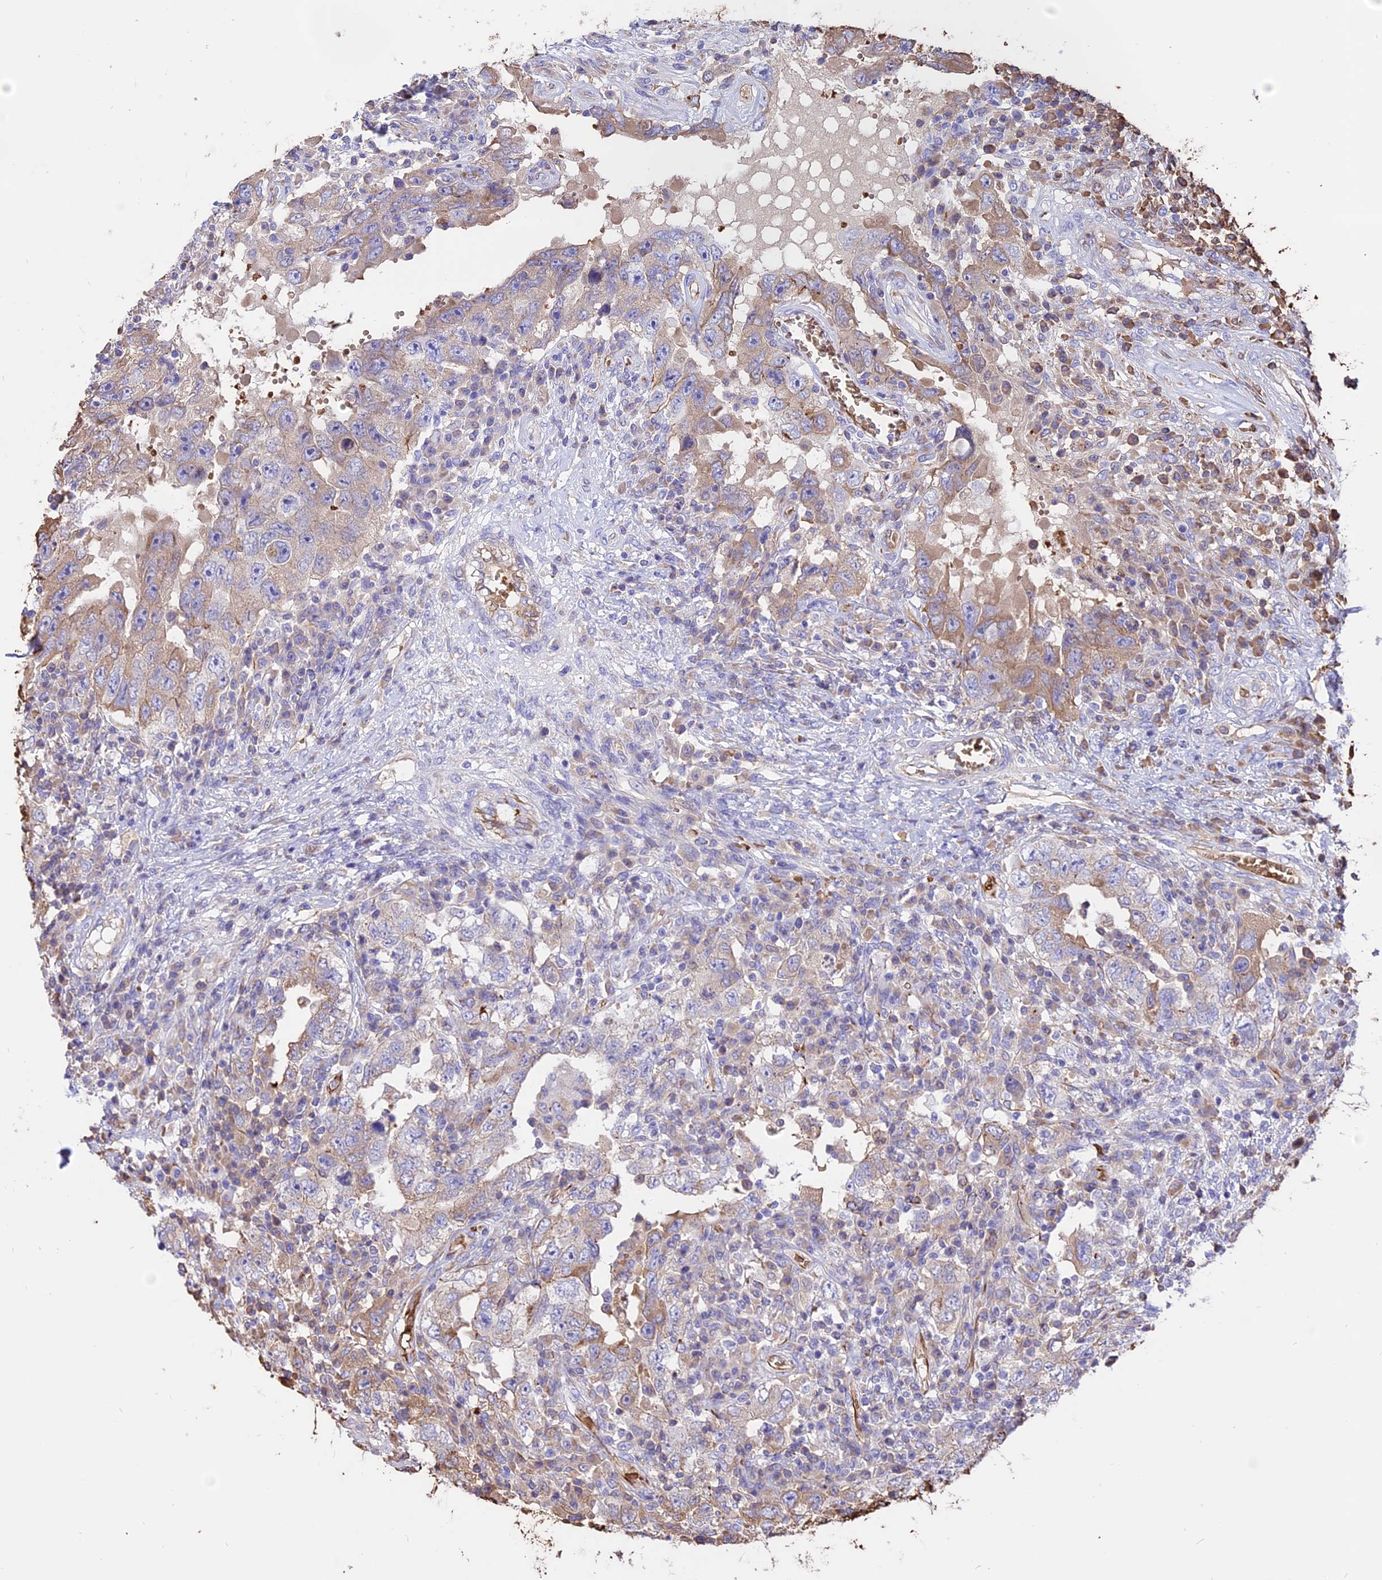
{"staining": {"intensity": "weak", "quantity": "<25%", "location": "cytoplasmic/membranous"}, "tissue": "testis cancer", "cell_type": "Tumor cells", "image_type": "cancer", "snomed": [{"axis": "morphology", "description": "Carcinoma, Embryonal, NOS"}, {"axis": "topography", "description": "Testis"}], "caption": "High magnification brightfield microscopy of embryonal carcinoma (testis) stained with DAB (3,3'-diaminobenzidine) (brown) and counterstained with hematoxylin (blue): tumor cells show no significant positivity.", "gene": "TTC4", "patient": {"sex": "male", "age": 26}}